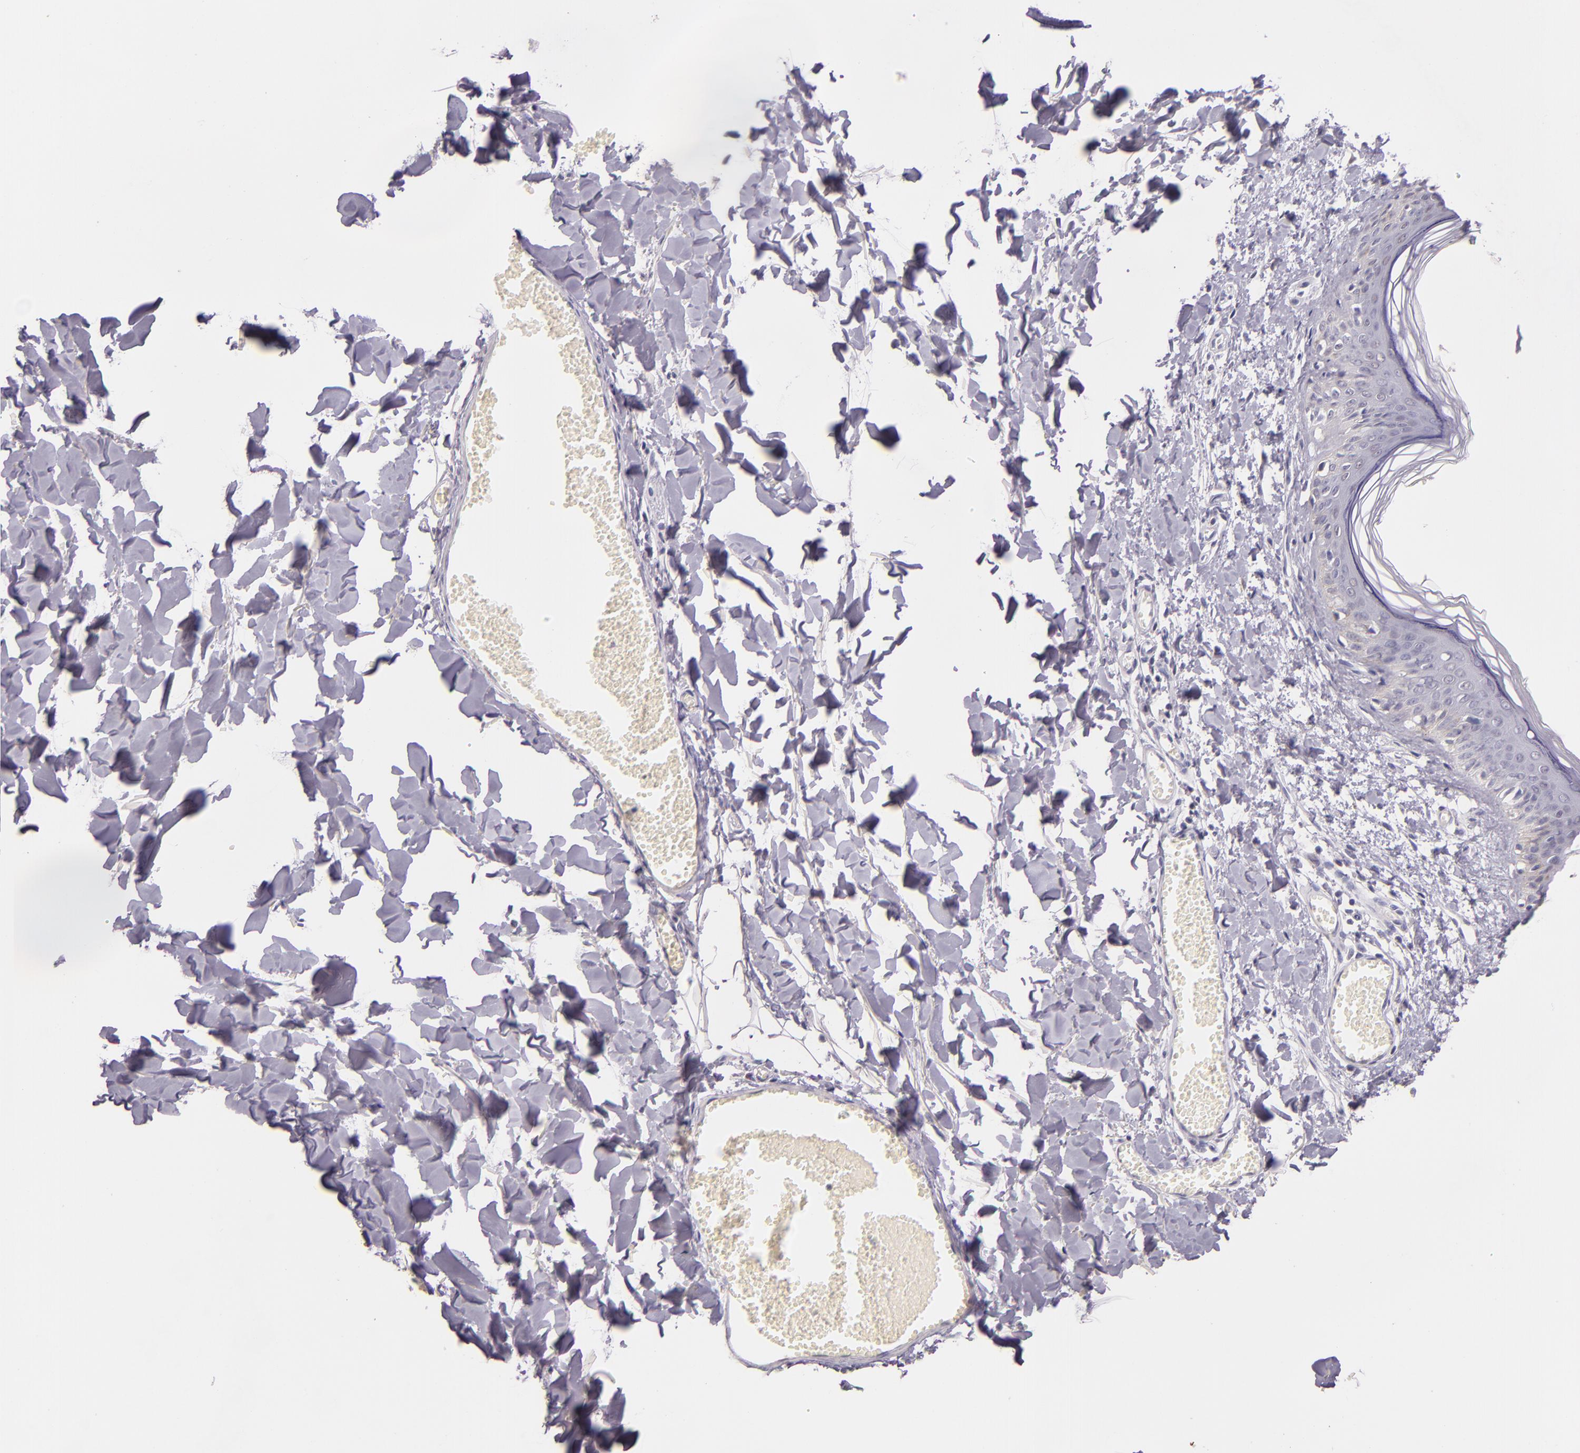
{"staining": {"intensity": "negative", "quantity": "none", "location": "none"}, "tissue": "skin", "cell_type": "Fibroblasts", "image_type": "normal", "snomed": [{"axis": "morphology", "description": "Normal tissue, NOS"}, {"axis": "morphology", "description": "Sarcoma, NOS"}, {"axis": "topography", "description": "Skin"}, {"axis": "topography", "description": "Soft tissue"}], "caption": "IHC micrograph of unremarkable human skin stained for a protein (brown), which shows no expression in fibroblasts. (DAB immunohistochemistry (IHC), high magnification).", "gene": "HSPA8", "patient": {"sex": "female", "age": 51}}